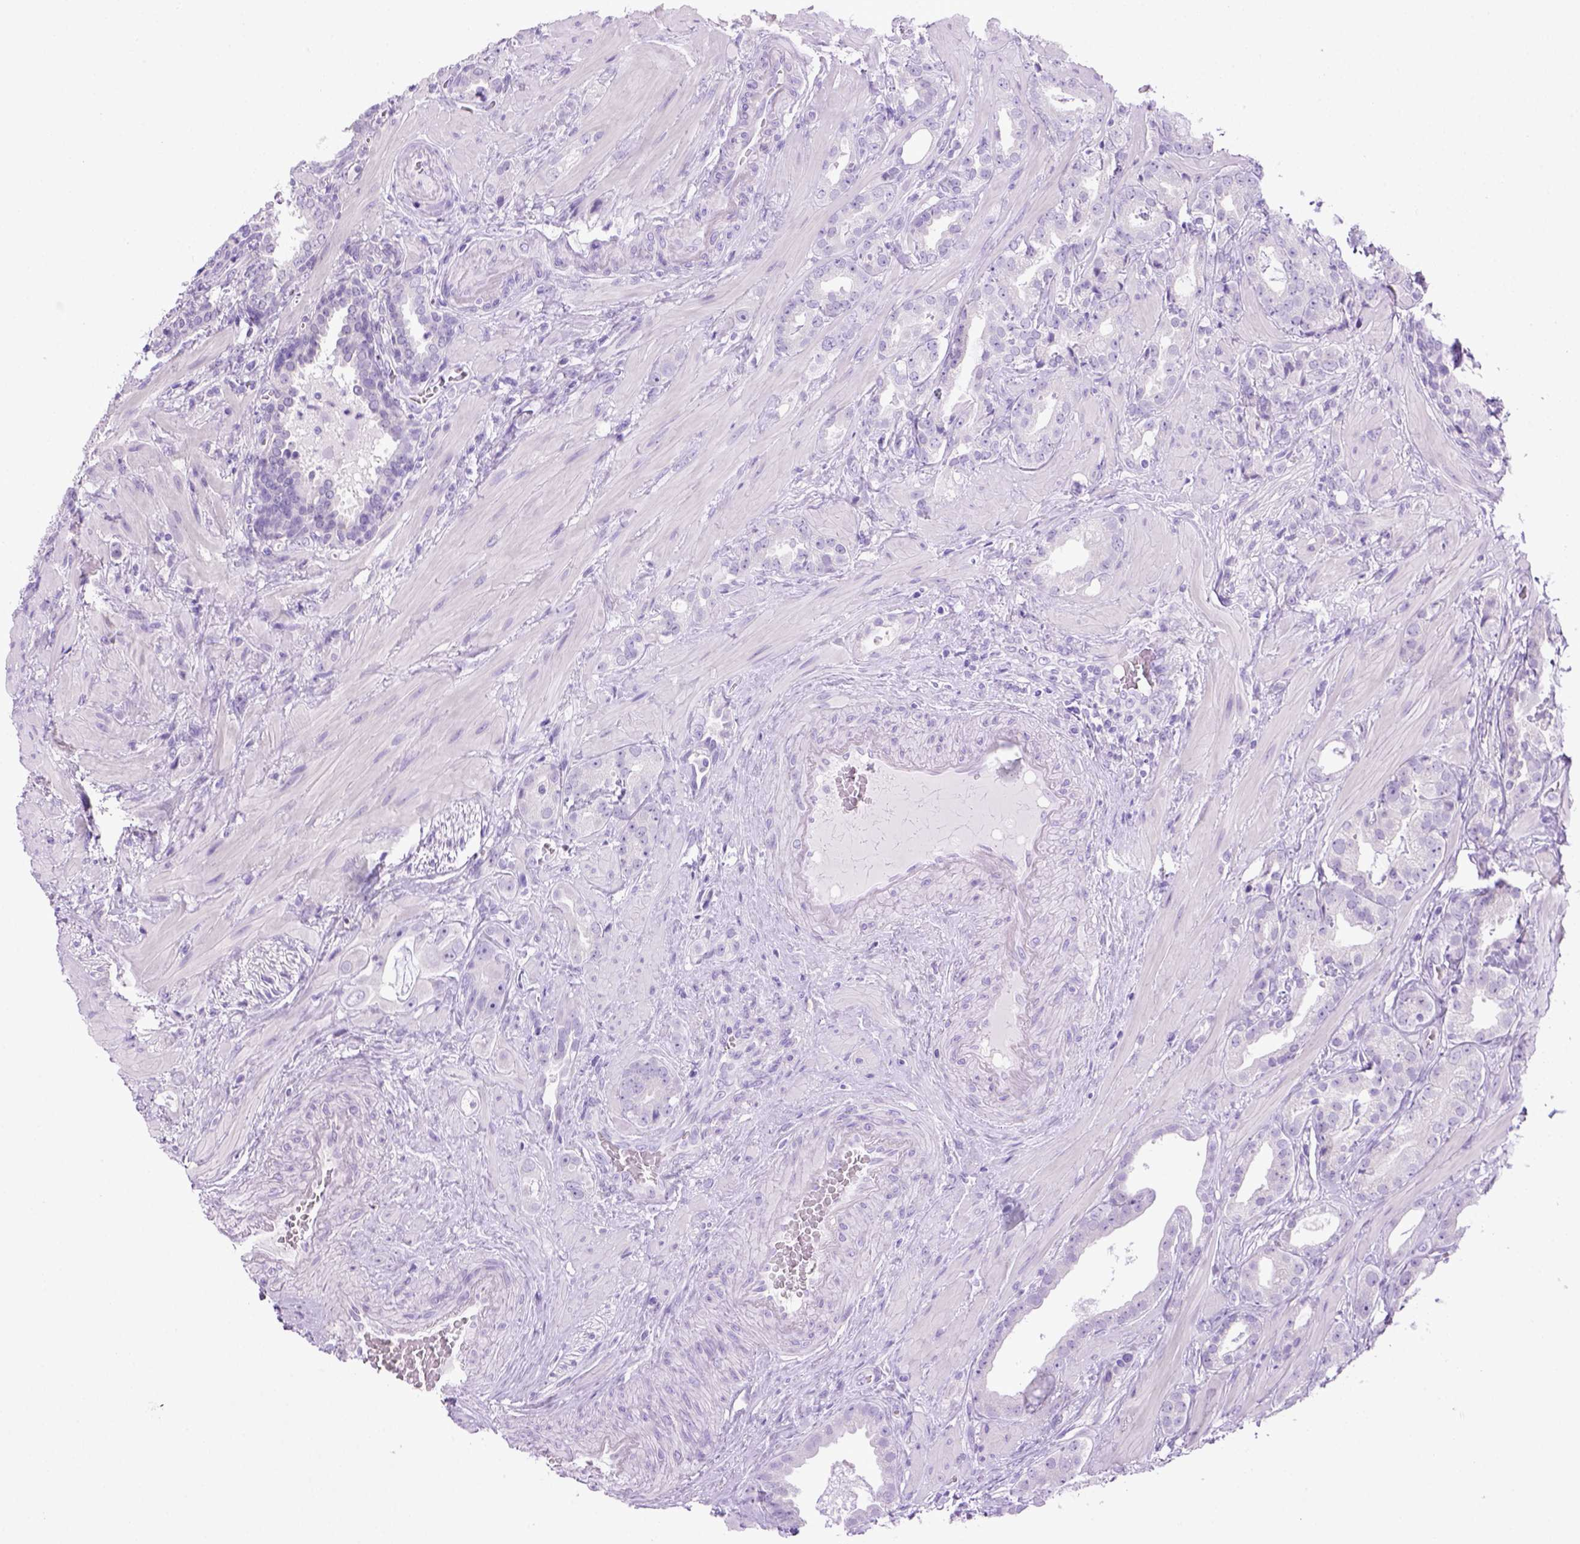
{"staining": {"intensity": "negative", "quantity": "none", "location": "none"}, "tissue": "prostate cancer", "cell_type": "Tumor cells", "image_type": "cancer", "snomed": [{"axis": "morphology", "description": "Adenocarcinoma, NOS"}, {"axis": "topography", "description": "Prostate"}], "caption": "A high-resolution image shows IHC staining of prostate cancer, which reveals no significant staining in tumor cells.", "gene": "SGCG", "patient": {"sex": "male", "age": 57}}